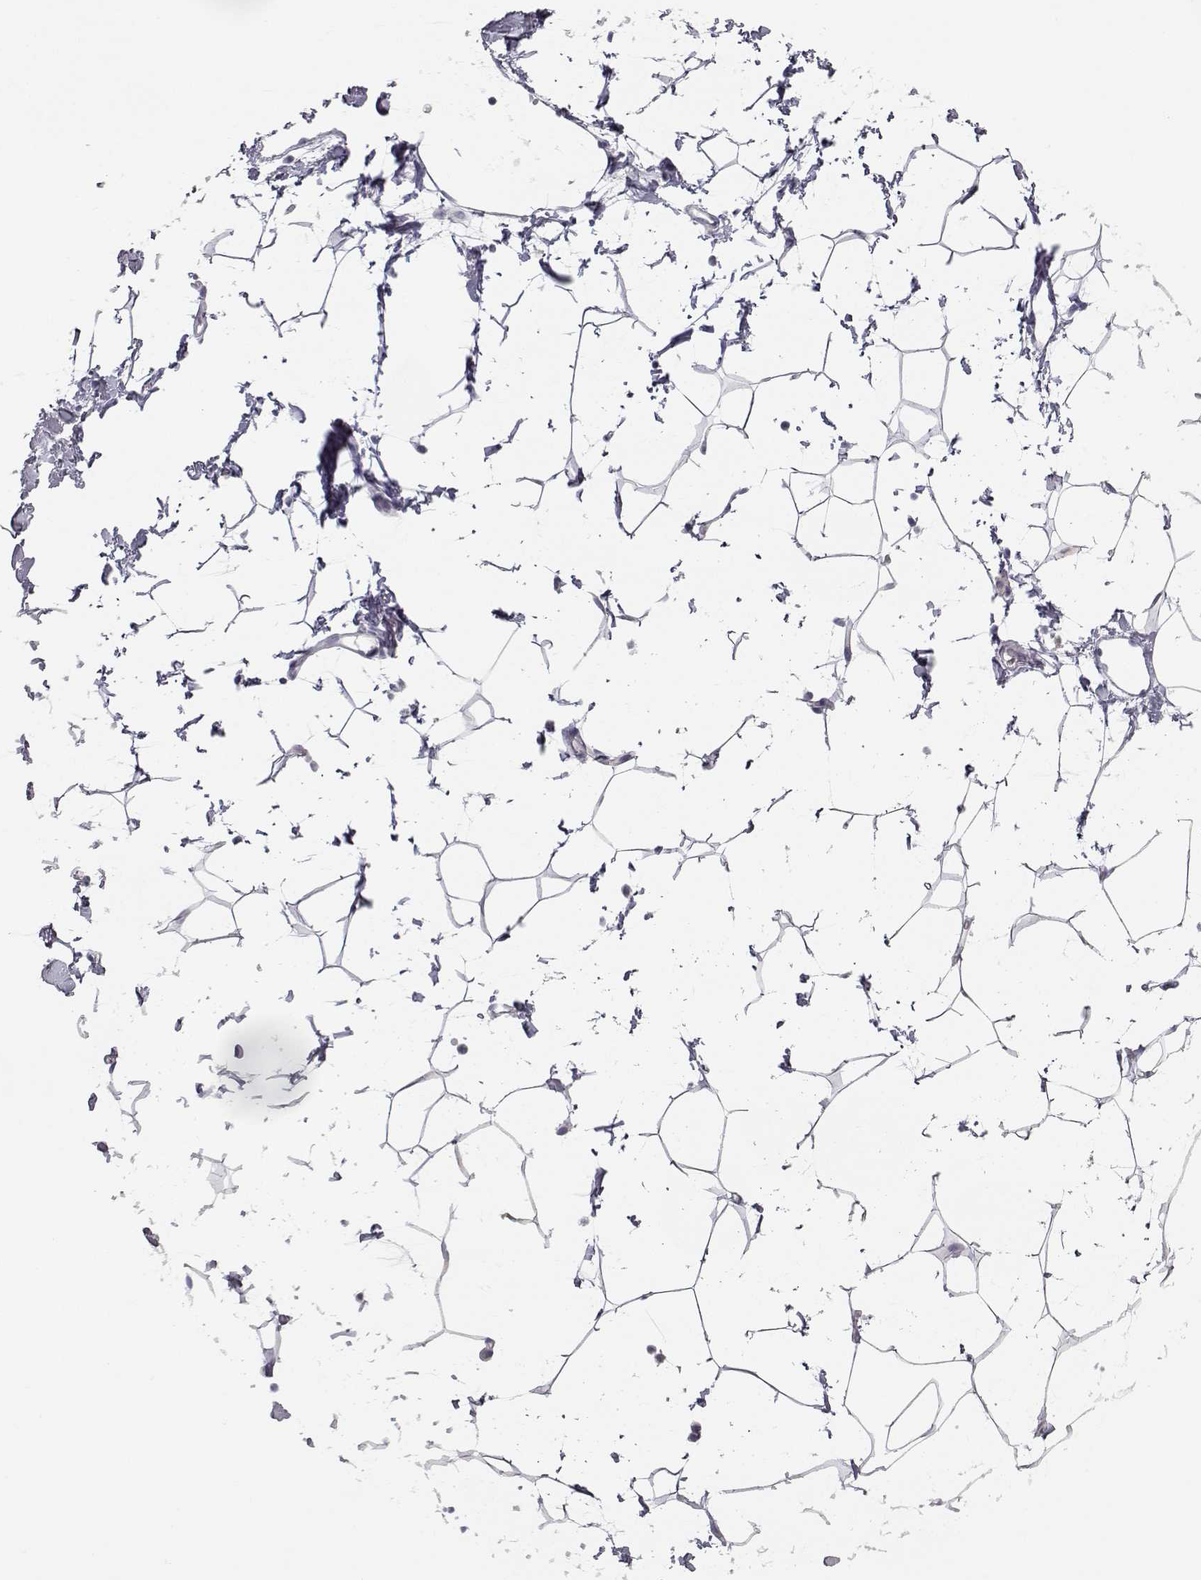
{"staining": {"intensity": "negative", "quantity": "none", "location": "none"}, "tissue": "breast", "cell_type": "Adipocytes", "image_type": "normal", "snomed": [{"axis": "morphology", "description": "Normal tissue, NOS"}, {"axis": "topography", "description": "Breast"}], "caption": "The histopathology image demonstrates no staining of adipocytes in benign breast.", "gene": "MYCBPAP", "patient": {"sex": "female", "age": 32}}